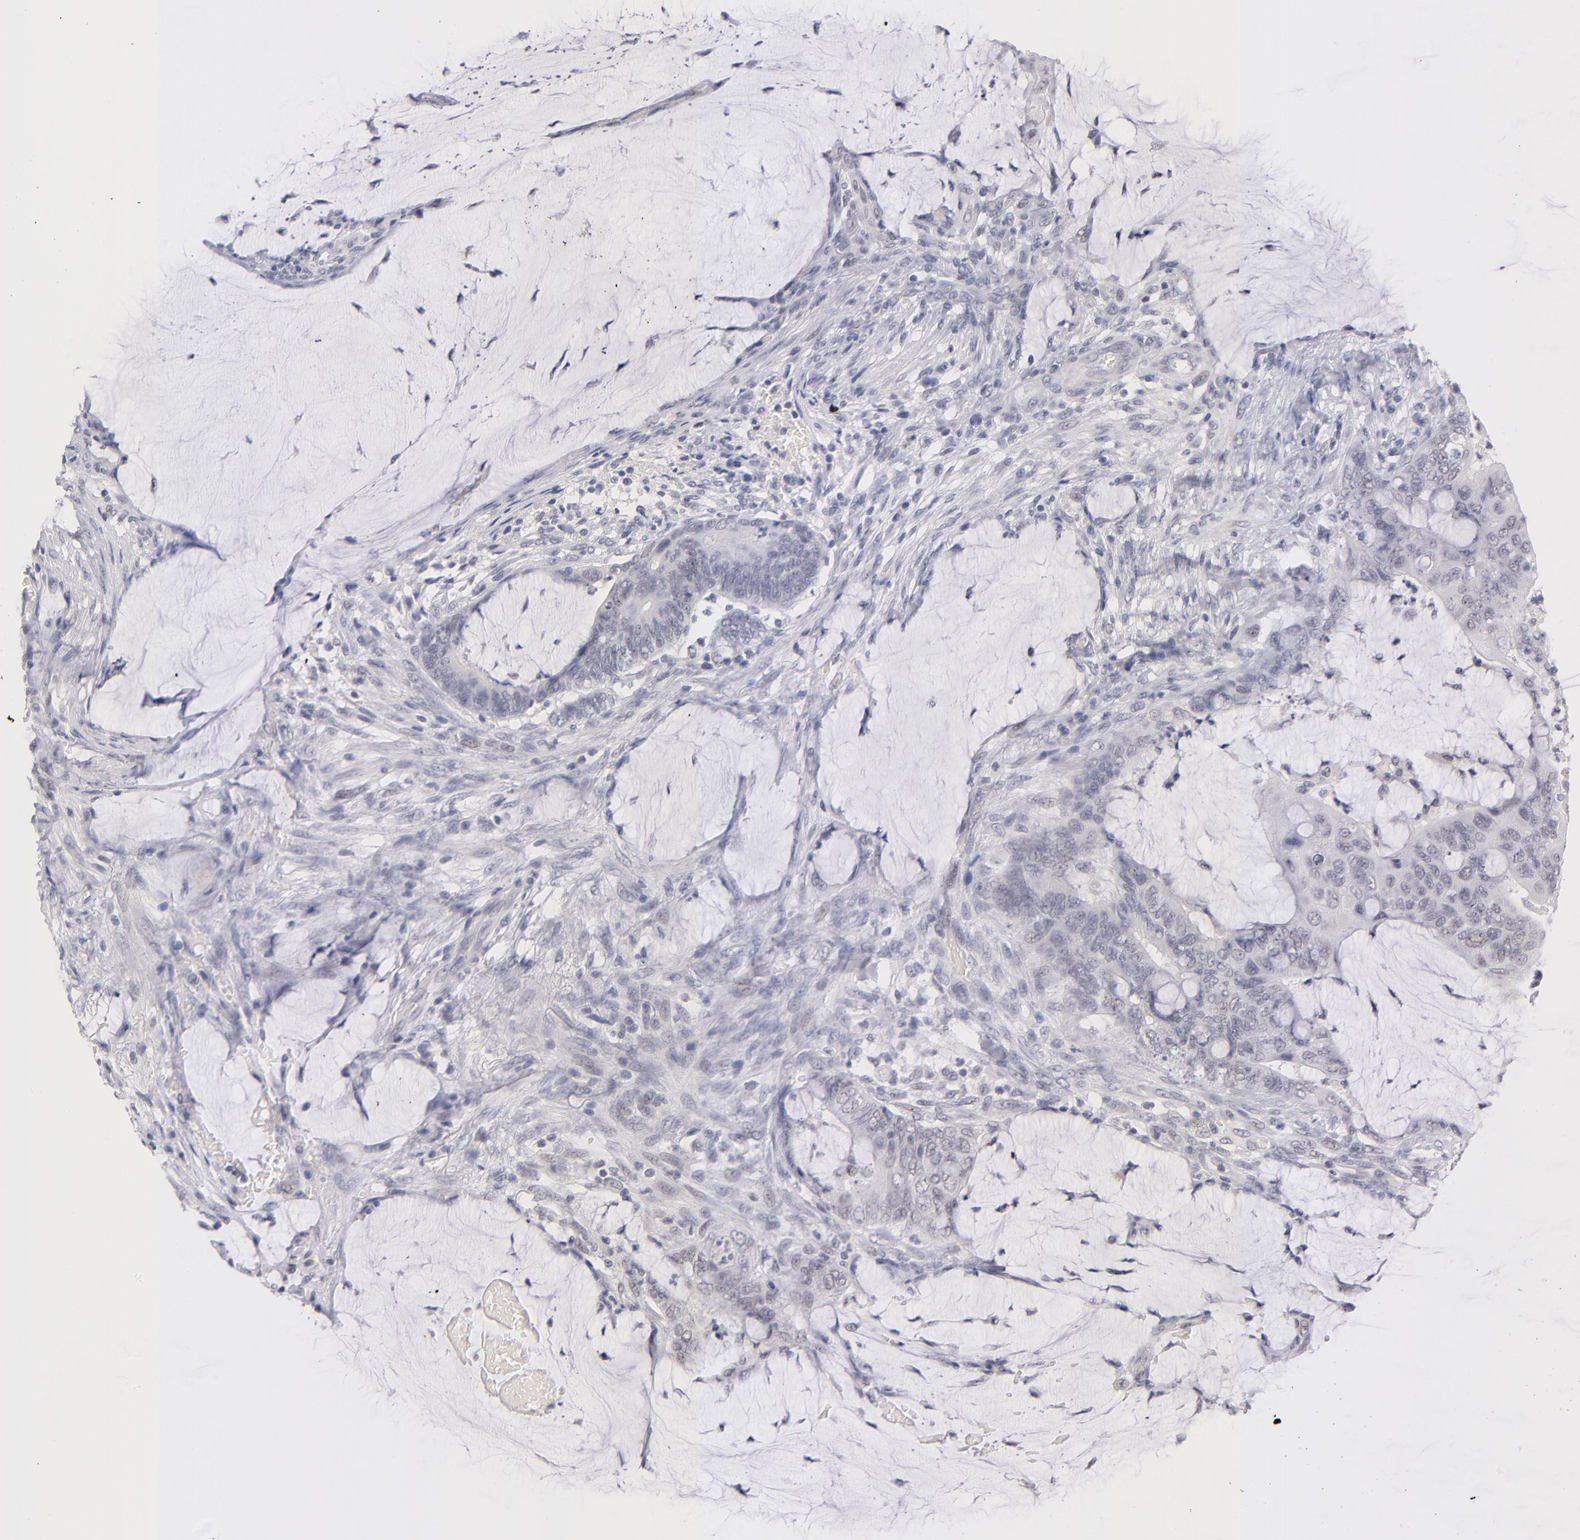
{"staining": {"intensity": "weak", "quantity": "25%-75%", "location": "nuclear"}, "tissue": "colorectal cancer", "cell_type": "Tumor cells", "image_type": "cancer", "snomed": [{"axis": "morphology", "description": "Normal tissue, NOS"}, {"axis": "morphology", "description": "Adenocarcinoma, NOS"}, {"axis": "topography", "description": "Rectum"}], "caption": "Weak nuclear protein positivity is appreciated in approximately 25%-75% of tumor cells in adenocarcinoma (colorectal). (Stains: DAB (3,3'-diaminobenzidine) in brown, nuclei in blue, Microscopy: brightfield microscopy at high magnification).", "gene": "TEX11", "patient": {"sex": "male", "age": 92}}